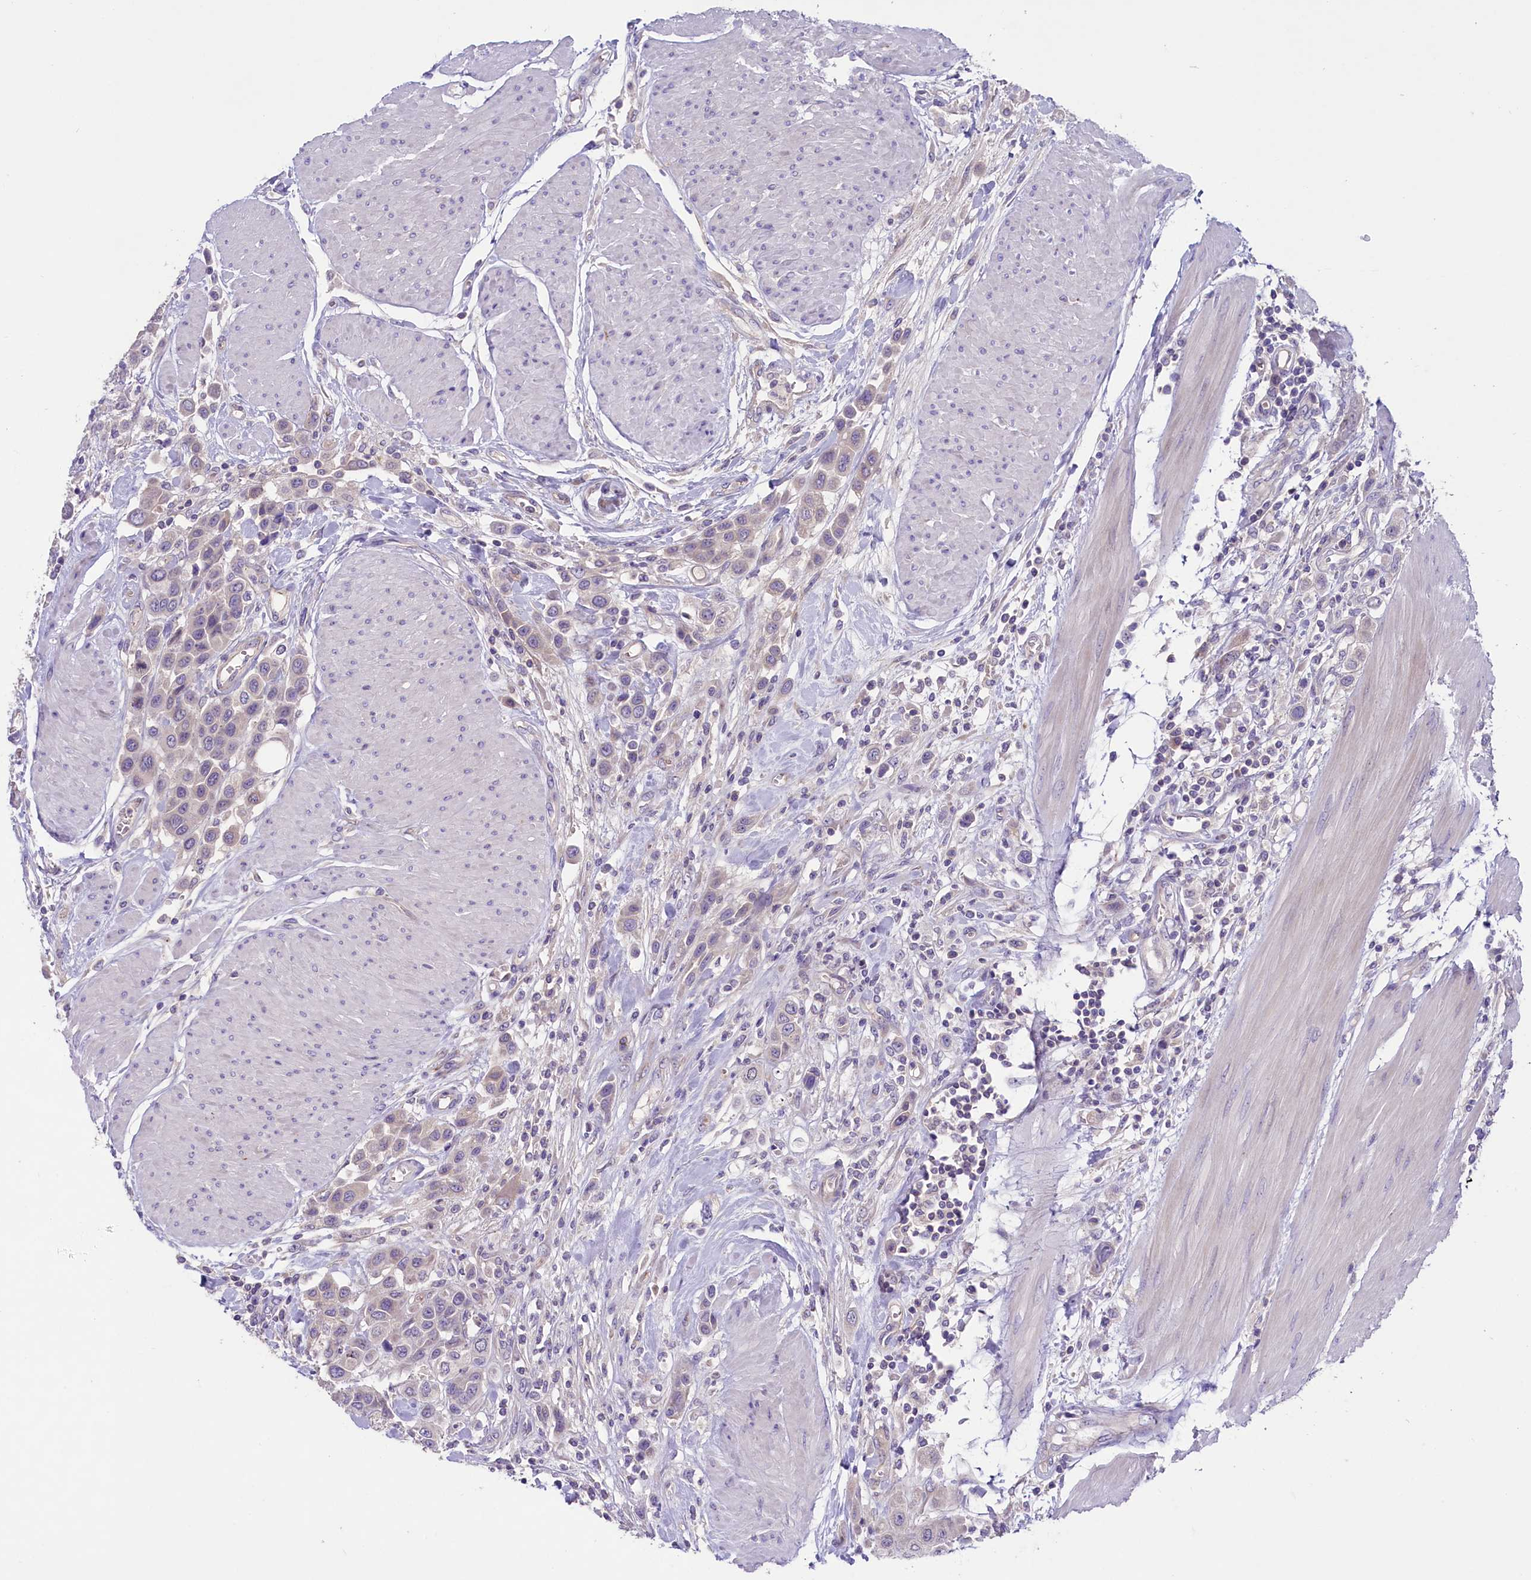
{"staining": {"intensity": "weak", "quantity": "25%-75%", "location": "cytoplasmic/membranous"}, "tissue": "urothelial cancer", "cell_type": "Tumor cells", "image_type": "cancer", "snomed": [{"axis": "morphology", "description": "Urothelial carcinoma, High grade"}, {"axis": "topography", "description": "Urinary bladder"}], "caption": "The image exhibits a brown stain indicating the presence of a protein in the cytoplasmic/membranous of tumor cells in urothelial cancer.", "gene": "CD99L2", "patient": {"sex": "male", "age": 50}}